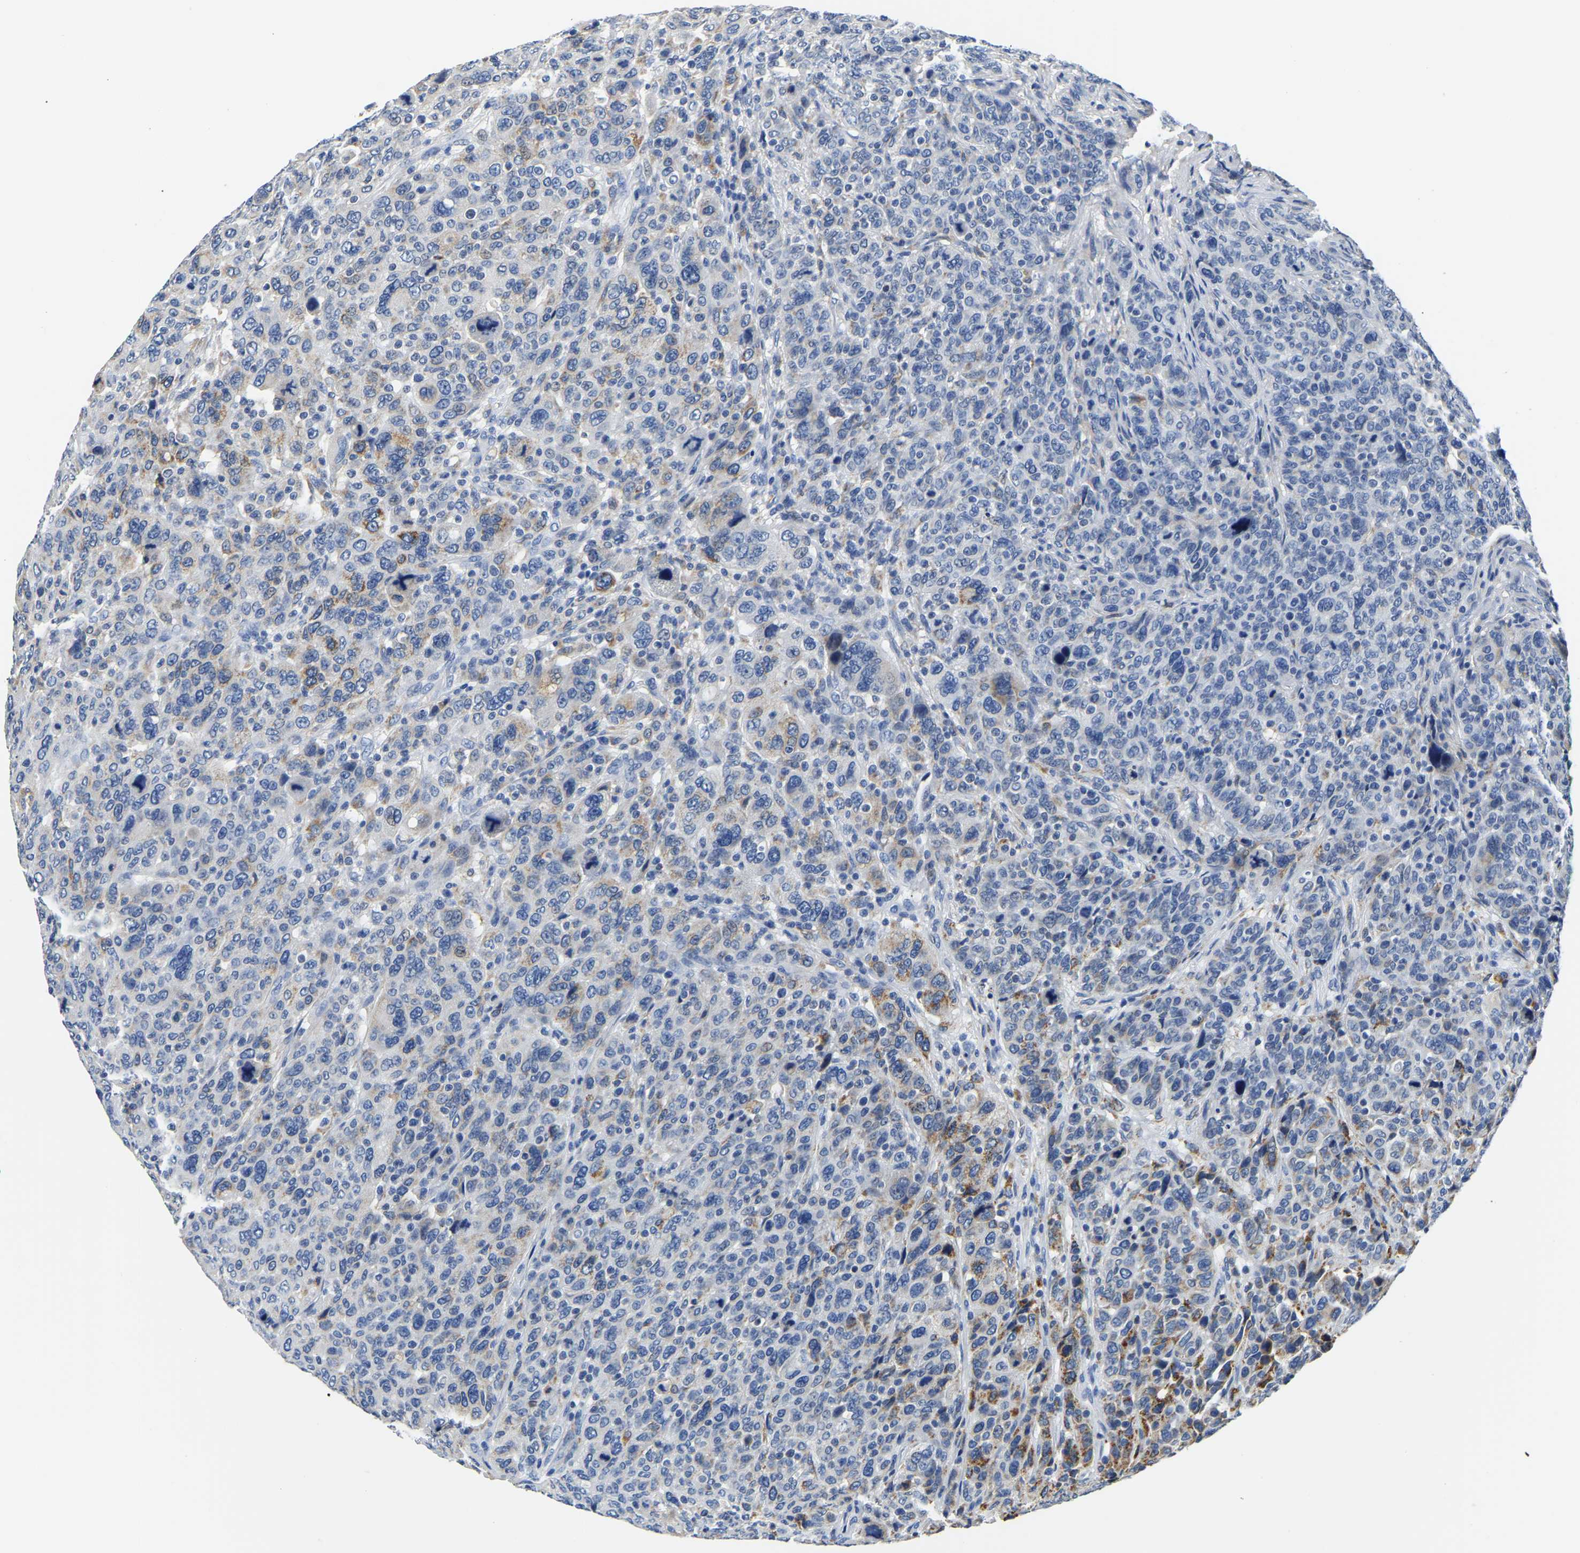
{"staining": {"intensity": "moderate", "quantity": "<25%", "location": "cytoplasmic/membranous"}, "tissue": "breast cancer", "cell_type": "Tumor cells", "image_type": "cancer", "snomed": [{"axis": "morphology", "description": "Duct carcinoma"}, {"axis": "topography", "description": "Breast"}], "caption": "High-power microscopy captured an IHC histopathology image of breast cancer, revealing moderate cytoplasmic/membranous expression in about <25% of tumor cells.", "gene": "PCK2", "patient": {"sex": "female", "age": 37}}